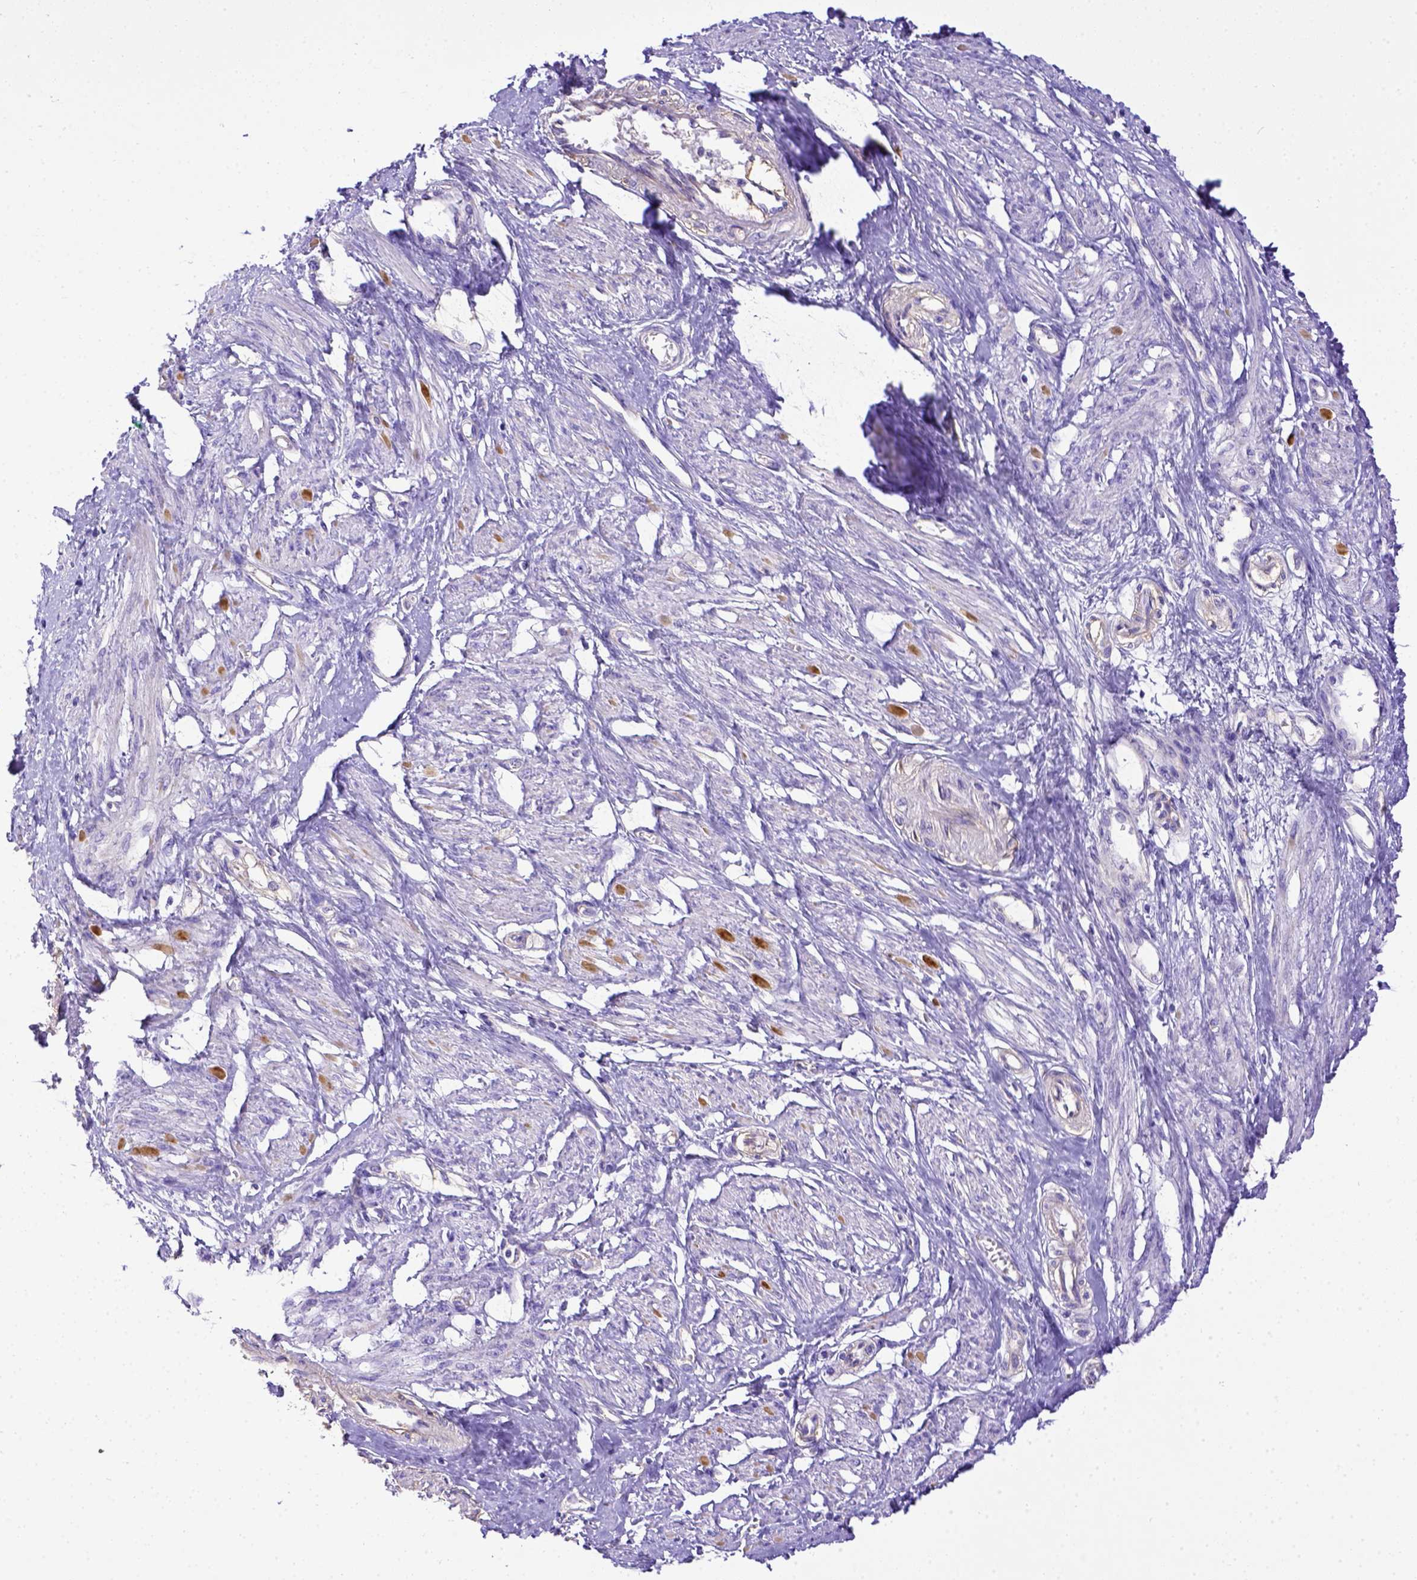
{"staining": {"intensity": "negative", "quantity": "none", "location": "none"}, "tissue": "smooth muscle", "cell_type": "Smooth muscle cells", "image_type": "normal", "snomed": [{"axis": "morphology", "description": "Normal tissue, NOS"}, {"axis": "topography", "description": "Smooth muscle"}, {"axis": "topography", "description": "Uterus"}], "caption": "This image is of benign smooth muscle stained with immunohistochemistry (IHC) to label a protein in brown with the nuclei are counter-stained blue. There is no staining in smooth muscle cells. Brightfield microscopy of IHC stained with DAB (brown) and hematoxylin (blue), captured at high magnification.", "gene": "LRRC18", "patient": {"sex": "female", "age": 39}}